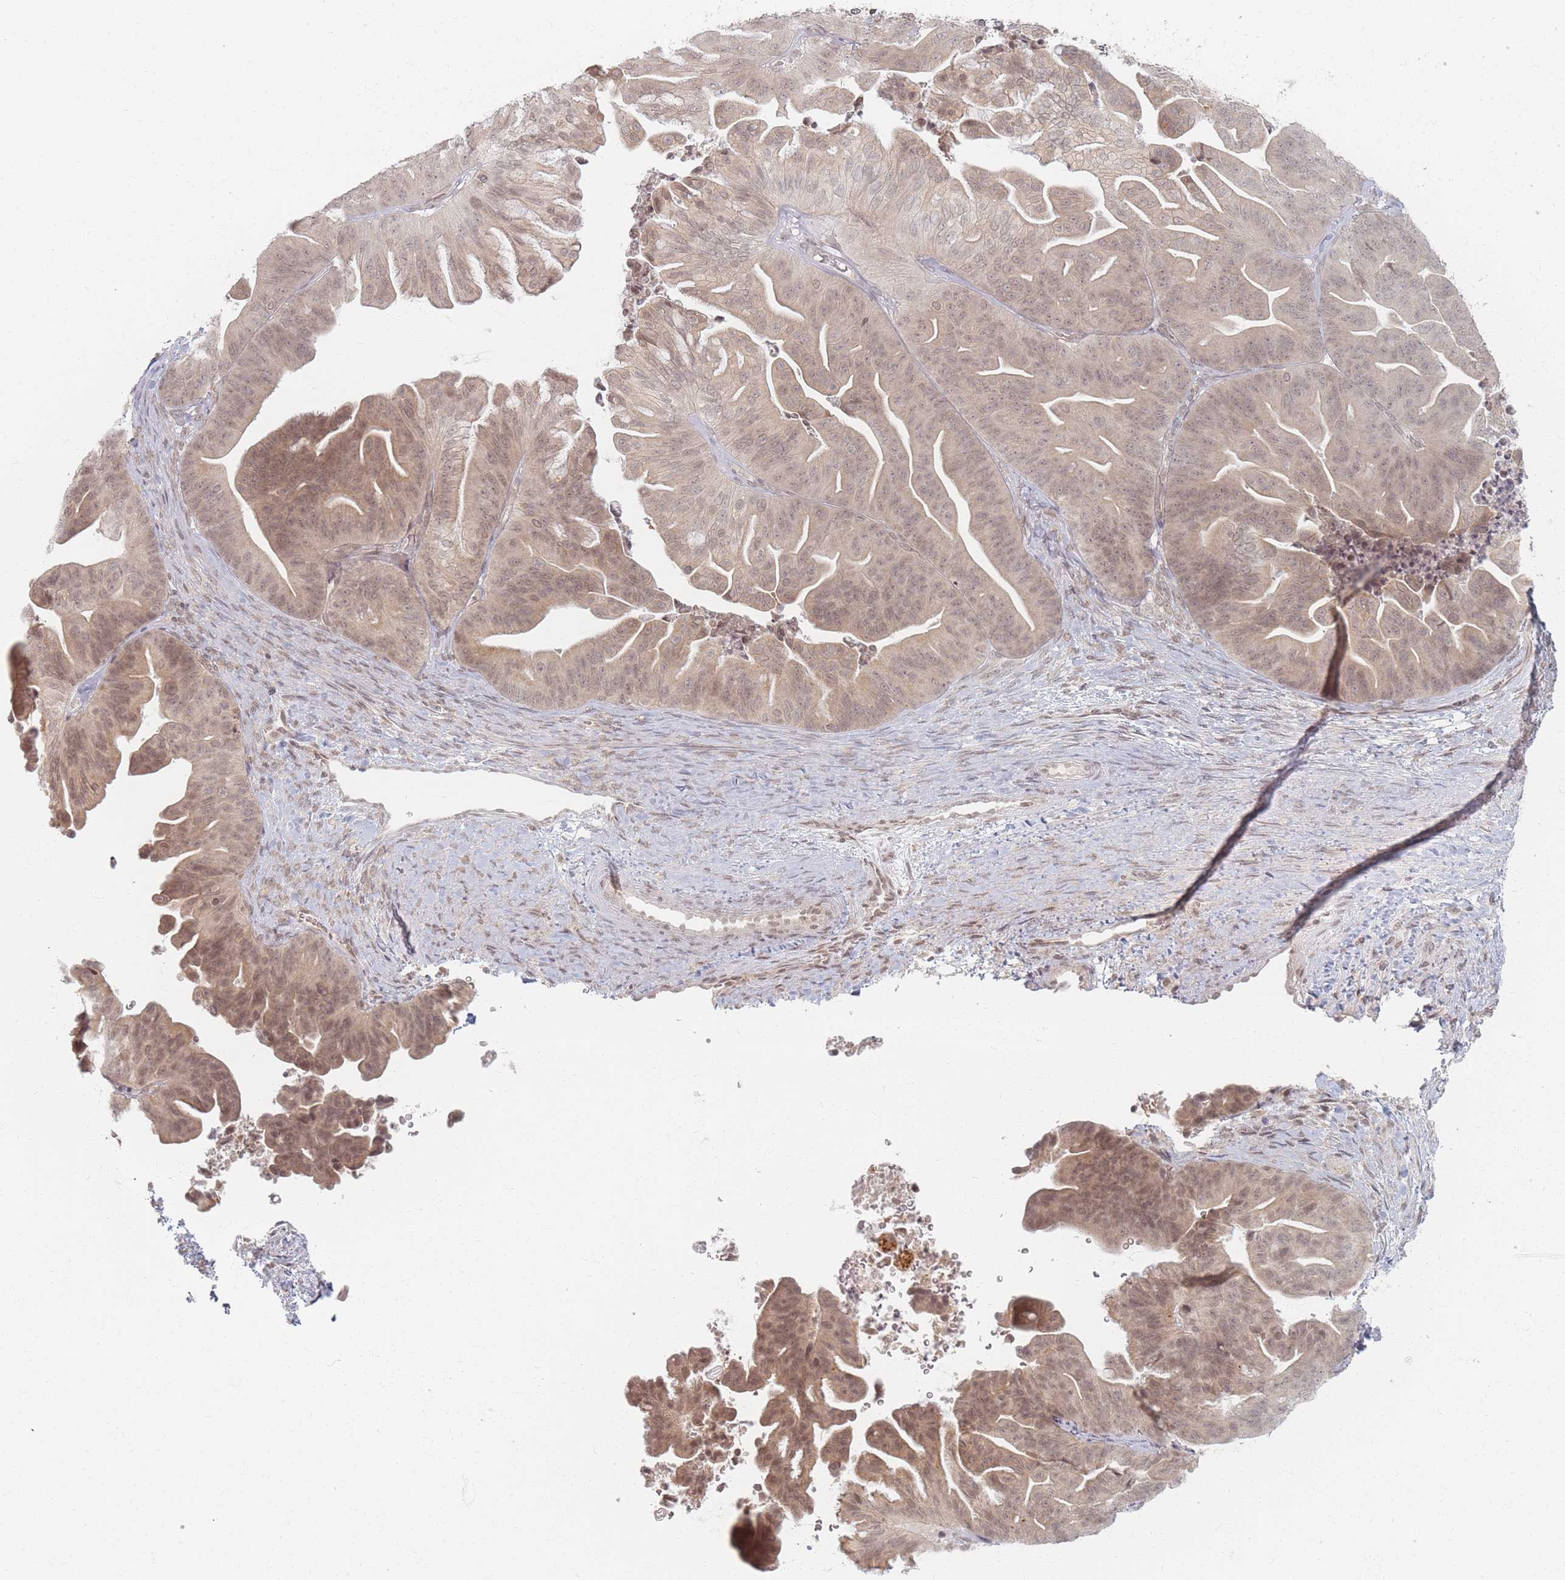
{"staining": {"intensity": "weak", "quantity": ">75%", "location": "cytoplasmic/membranous,nuclear"}, "tissue": "ovarian cancer", "cell_type": "Tumor cells", "image_type": "cancer", "snomed": [{"axis": "morphology", "description": "Cystadenocarcinoma, mucinous, NOS"}, {"axis": "topography", "description": "Ovary"}], "caption": "This is a micrograph of immunohistochemistry staining of ovarian mucinous cystadenocarcinoma, which shows weak positivity in the cytoplasmic/membranous and nuclear of tumor cells.", "gene": "SPATA45", "patient": {"sex": "female", "age": 67}}